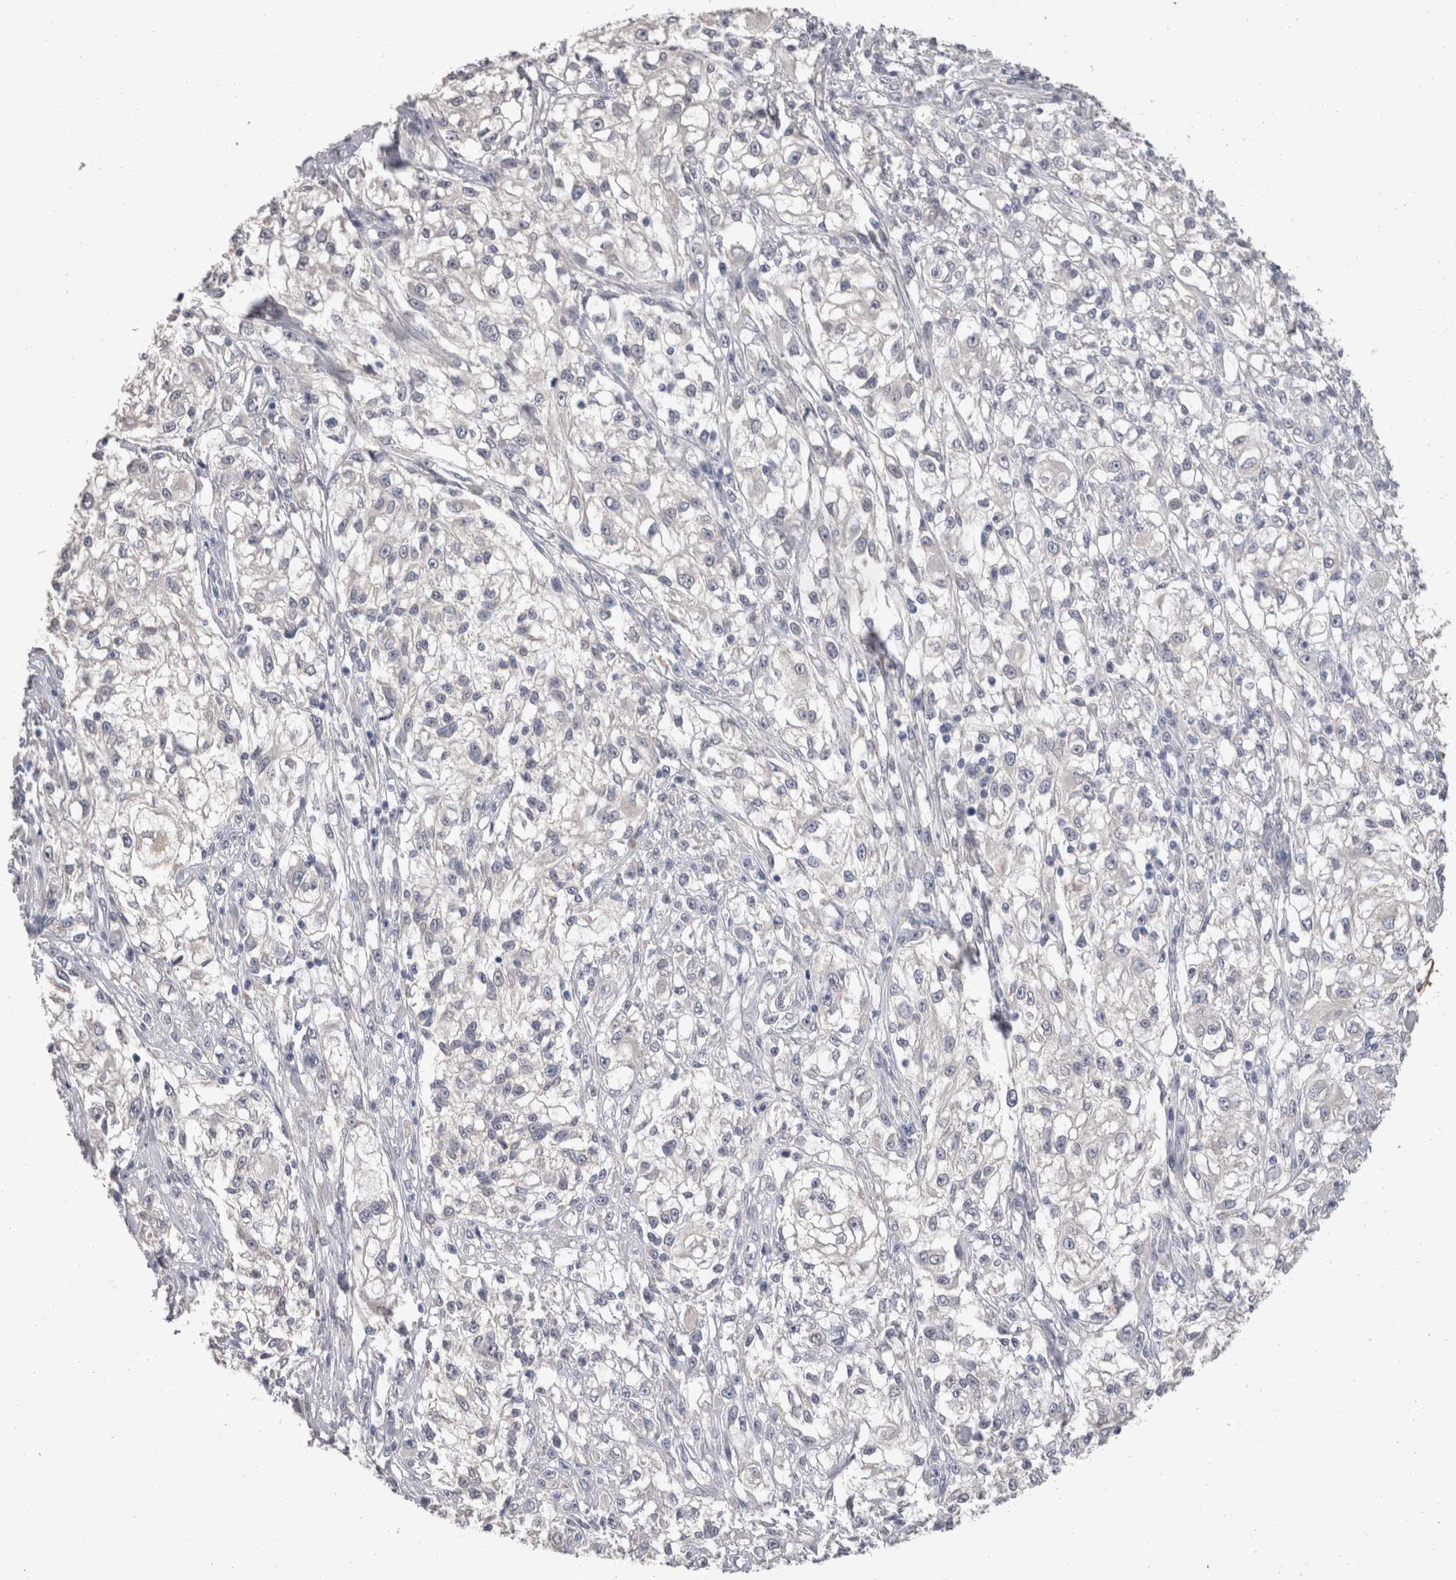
{"staining": {"intensity": "negative", "quantity": "none", "location": "none"}, "tissue": "melanoma", "cell_type": "Tumor cells", "image_type": "cancer", "snomed": [{"axis": "morphology", "description": "Malignant melanoma, NOS"}, {"axis": "topography", "description": "Skin of head"}], "caption": "Tumor cells are negative for protein expression in human melanoma.", "gene": "FHOD3", "patient": {"sex": "male", "age": 83}}